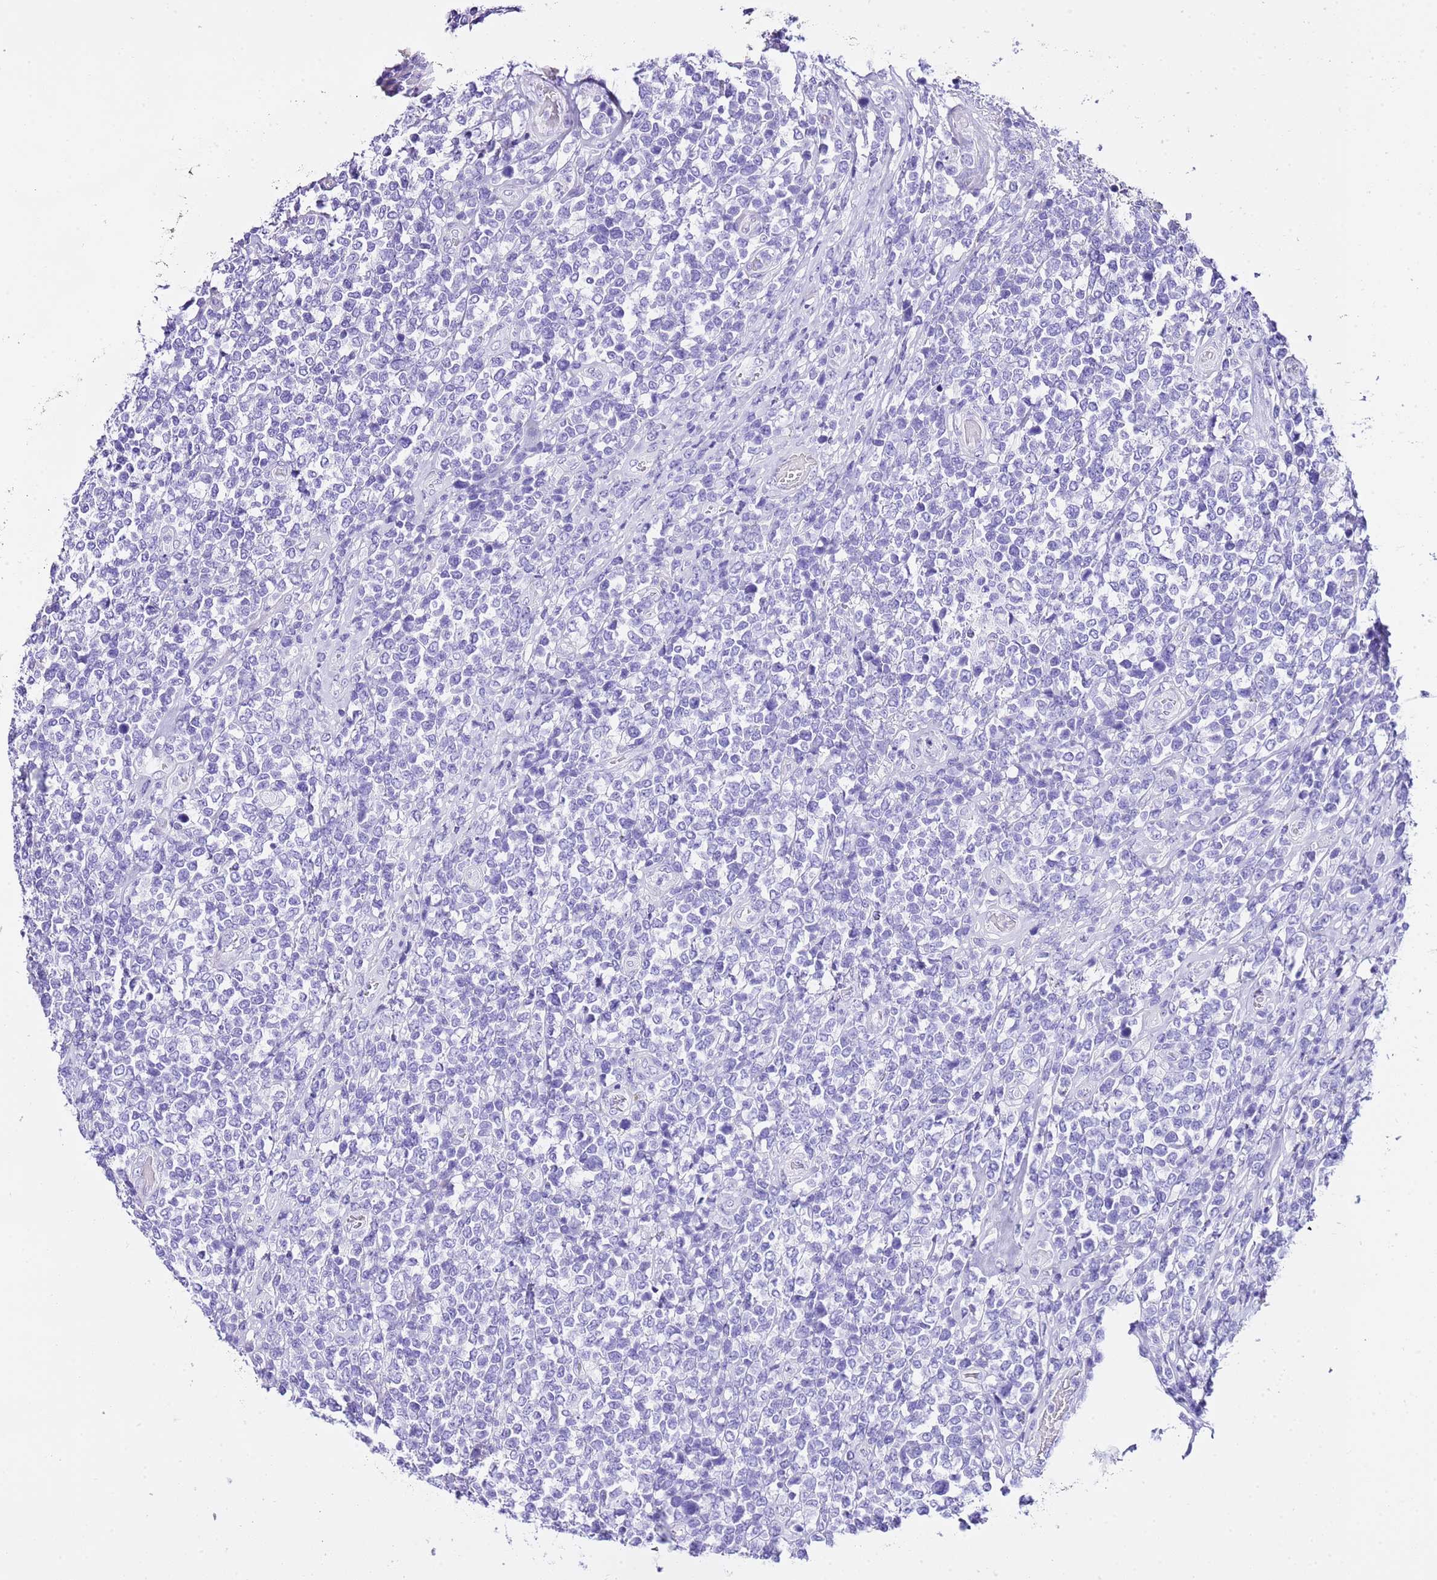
{"staining": {"intensity": "negative", "quantity": "none", "location": "none"}, "tissue": "lymphoma", "cell_type": "Tumor cells", "image_type": "cancer", "snomed": [{"axis": "morphology", "description": "Malignant lymphoma, non-Hodgkin's type, High grade"}, {"axis": "topography", "description": "Soft tissue"}], "caption": "DAB (3,3'-diaminobenzidine) immunohistochemical staining of human malignant lymphoma, non-Hodgkin's type (high-grade) displays no significant positivity in tumor cells.", "gene": "KCNC1", "patient": {"sex": "female", "age": 56}}